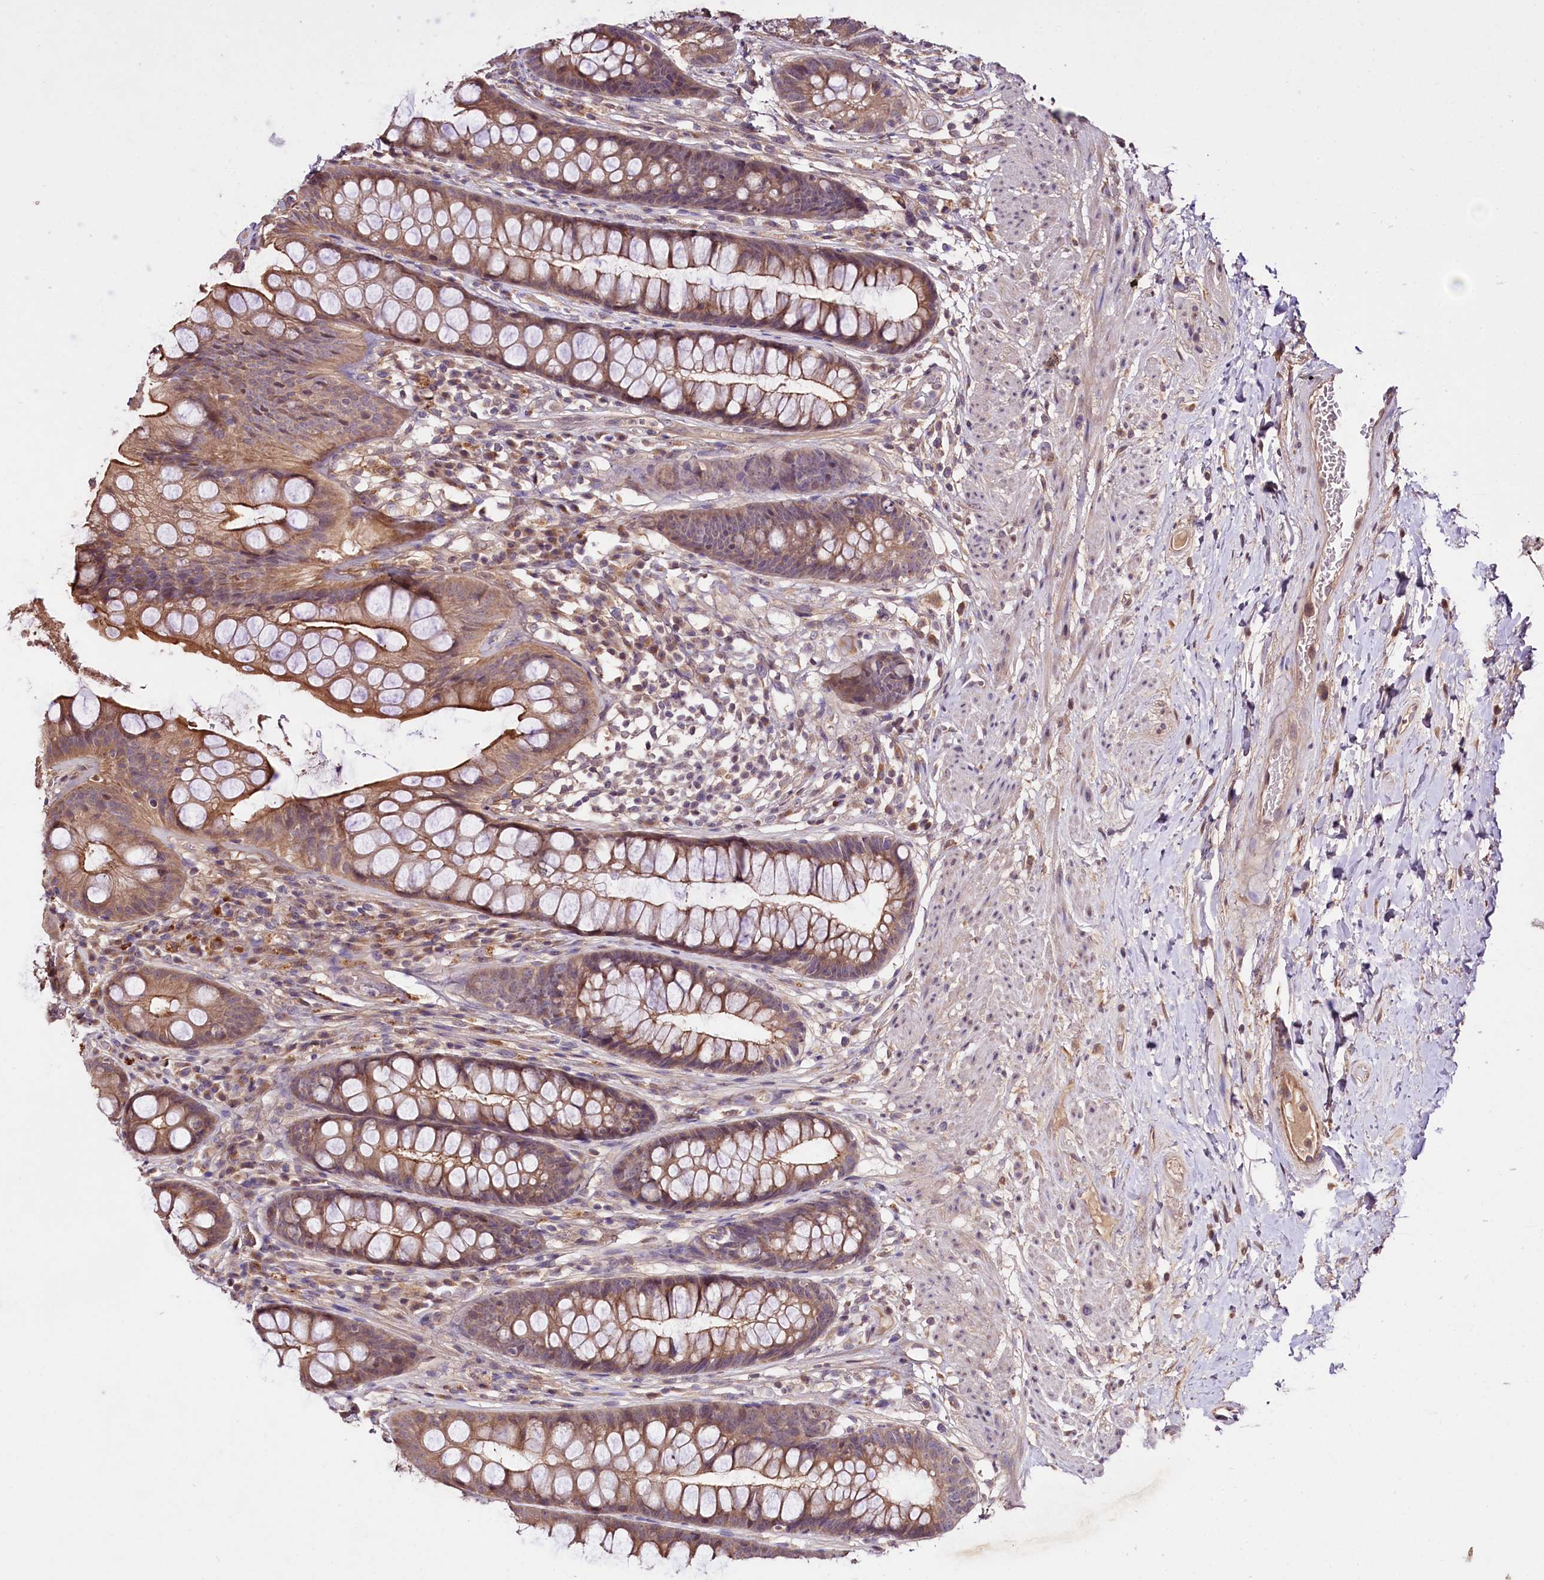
{"staining": {"intensity": "moderate", "quantity": ">75%", "location": "cytoplasmic/membranous"}, "tissue": "rectum", "cell_type": "Glandular cells", "image_type": "normal", "snomed": [{"axis": "morphology", "description": "Normal tissue, NOS"}, {"axis": "topography", "description": "Rectum"}], "caption": "This is a histology image of IHC staining of normal rectum, which shows moderate staining in the cytoplasmic/membranous of glandular cells.", "gene": "TNPO3", "patient": {"sex": "male", "age": 74}}